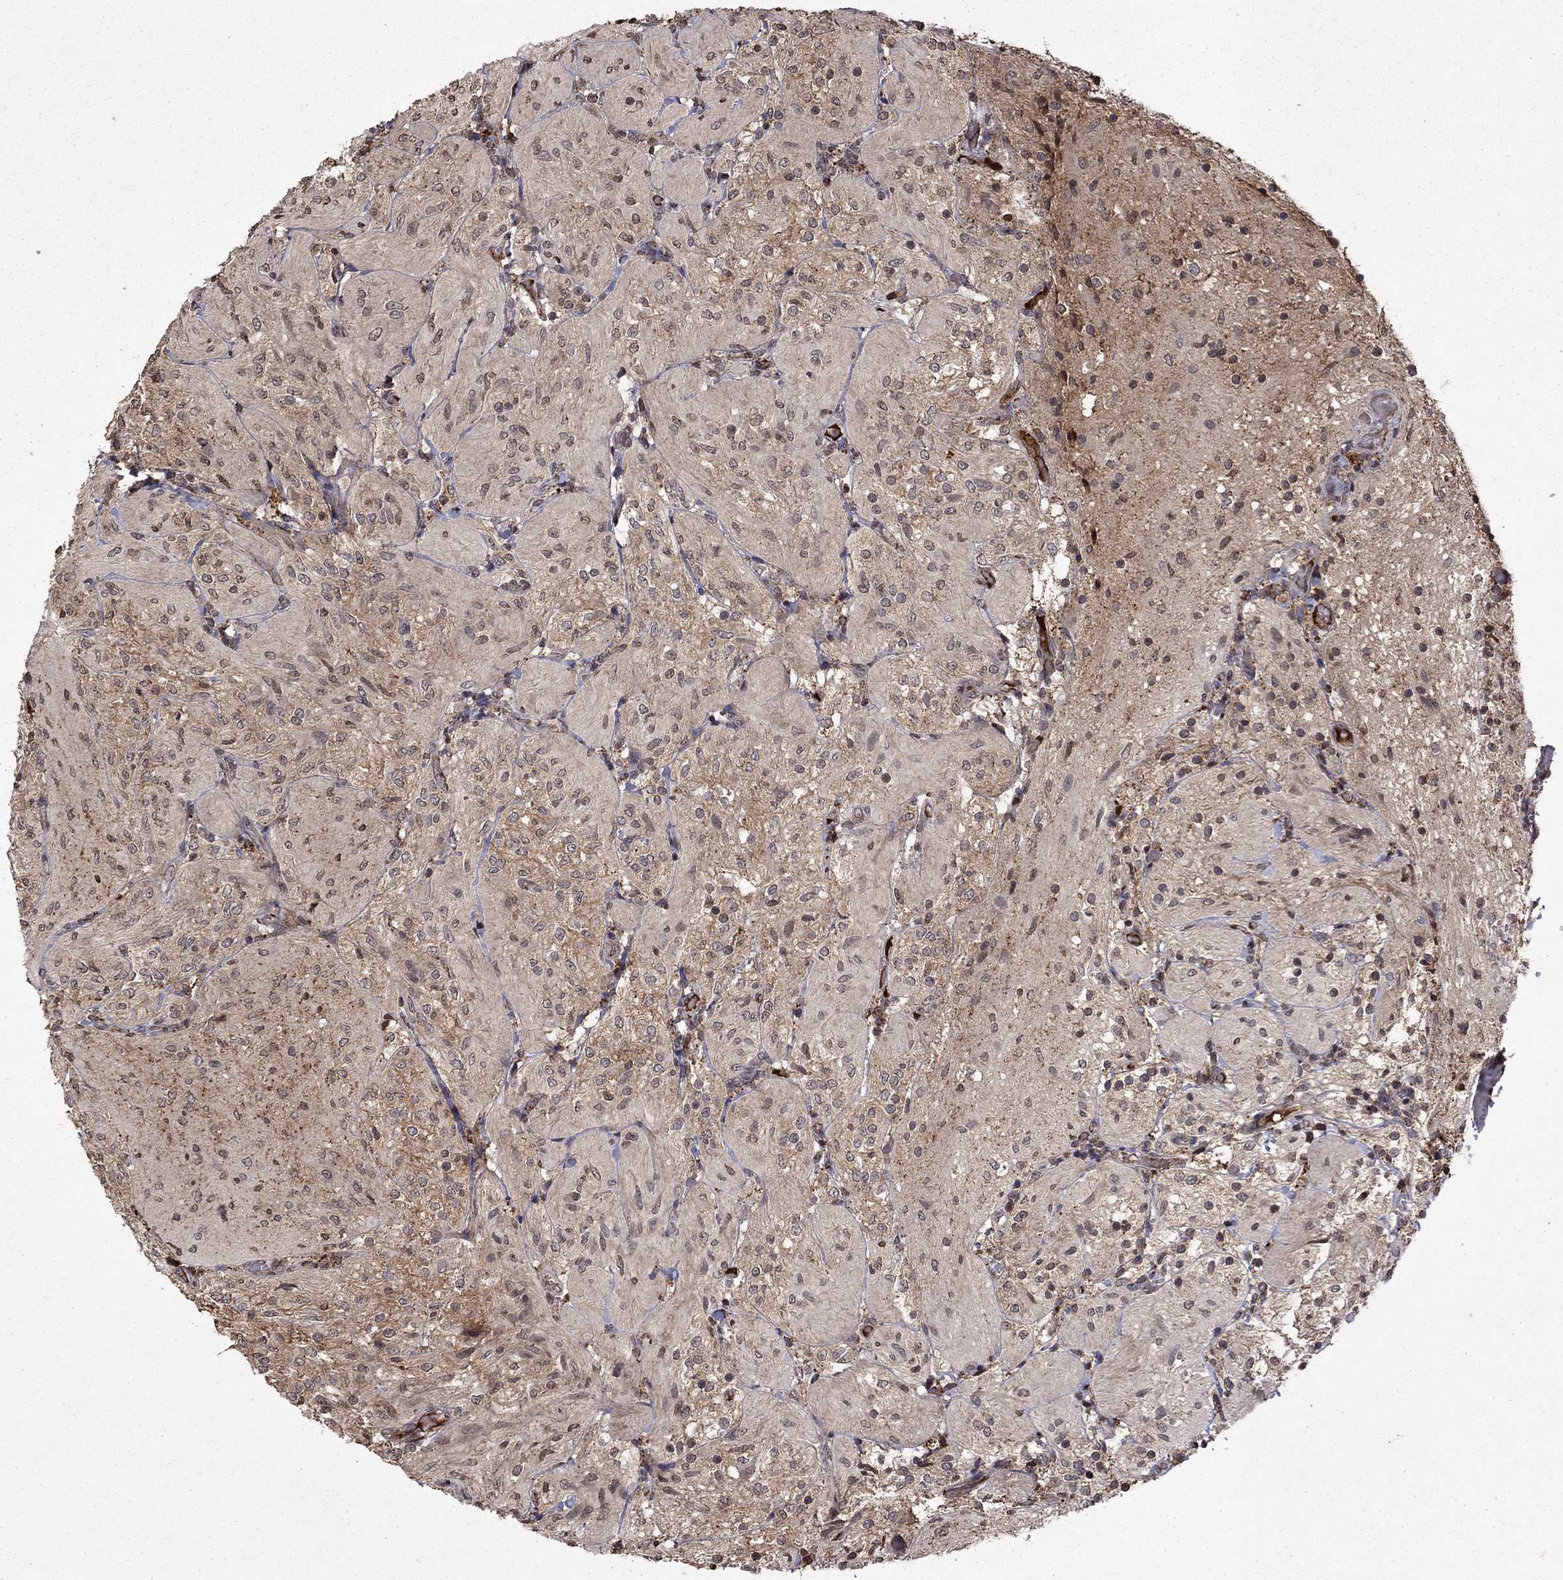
{"staining": {"intensity": "negative", "quantity": "none", "location": "none"}, "tissue": "glioma", "cell_type": "Tumor cells", "image_type": "cancer", "snomed": [{"axis": "morphology", "description": "Glioma, malignant, Low grade"}, {"axis": "topography", "description": "Brain"}], "caption": "Immunohistochemistry (IHC) photomicrograph of glioma stained for a protein (brown), which demonstrates no expression in tumor cells.", "gene": "NLGN1", "patient": {"sex": "male", "age": 3}}